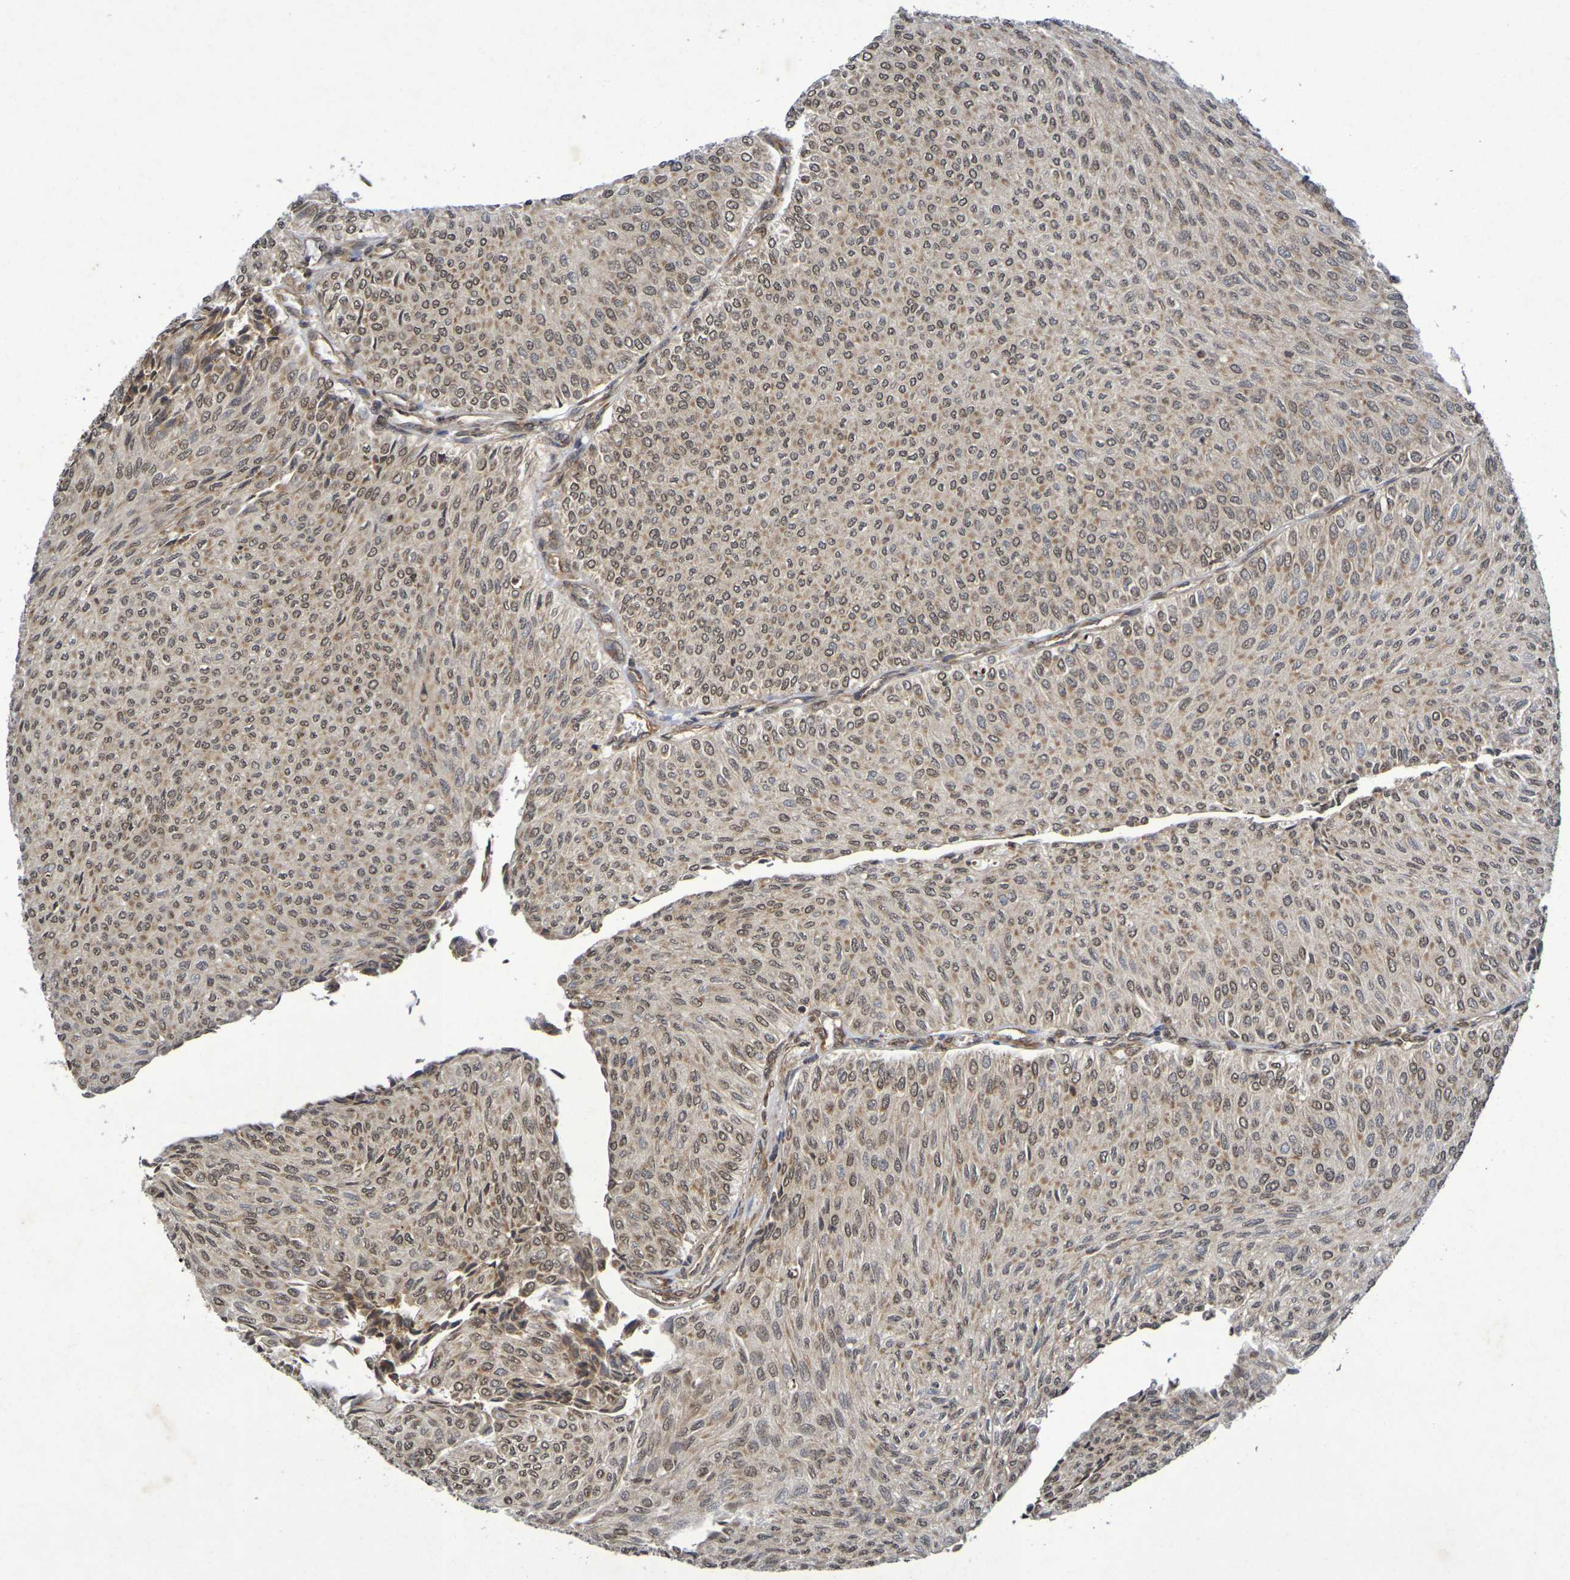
{"staining": {"intensity": "moderate", "quantity": ">75%", "location": "cytoplasmic/membranous,nuclear"}, "tissue": "urothelial cancer", "cell_type": "Tumor cells", "image_type": "cancer", "snomed": [{"axis": "morphology", "description": "Urothelial carcinoma, Low grade"}, {"axis": "topography", "description": "Urinary bladder"}], "caption": "Immunohistochemistry (DAB (3,3'-diaminobenzidine)) staining of human urothelial cancer shows moderate cytoplasmic/membranous and nuclear protein expression in approximately >75% of tumor cells.", "gene": "GUCY1A2", "patient": {"sex": "male", "age": 78}}